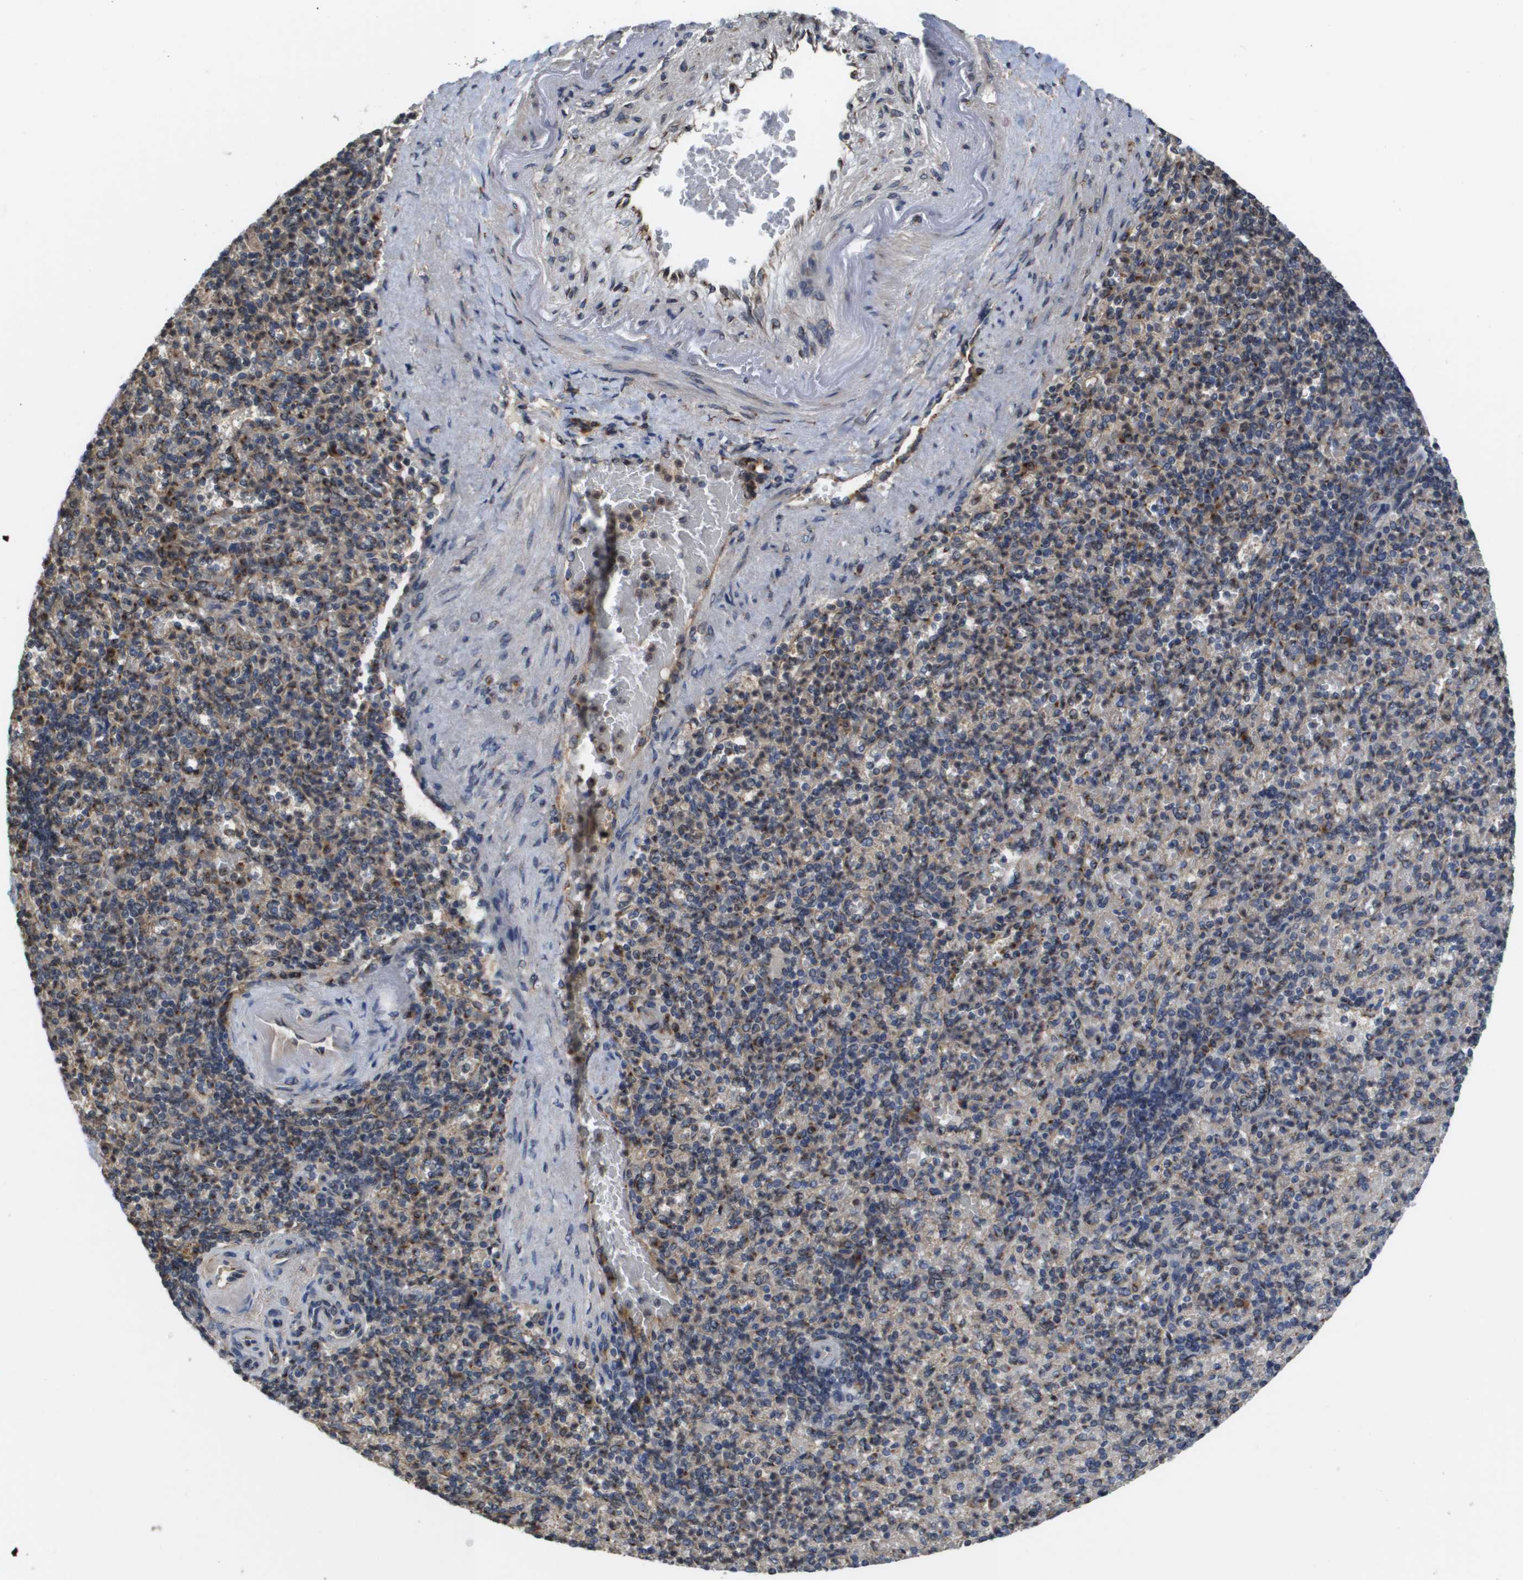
{"staining": {"intensity": "moderate", "quantity": "<25%", "location": "cytoplasmic/membranous"}, "tissue": "spleen", "cell_type": "Cells in red pulp", "image_type": "normal", "snomed": [{"axis": "morphology", "description": "Normal tissue, NOS"}, {"axis": "topography", "description": "Spleen"}], "caption": "Immunohistochemistry (IHC) photomicrograph of unremarkable spleen stained for a protein (brown), which shows low levels of moderate cytoplasmic/membranous expression in approximately <25% of cells in red pulp.", "gene": "PCK1", "patient": {"sex": "female", "age": 74}}